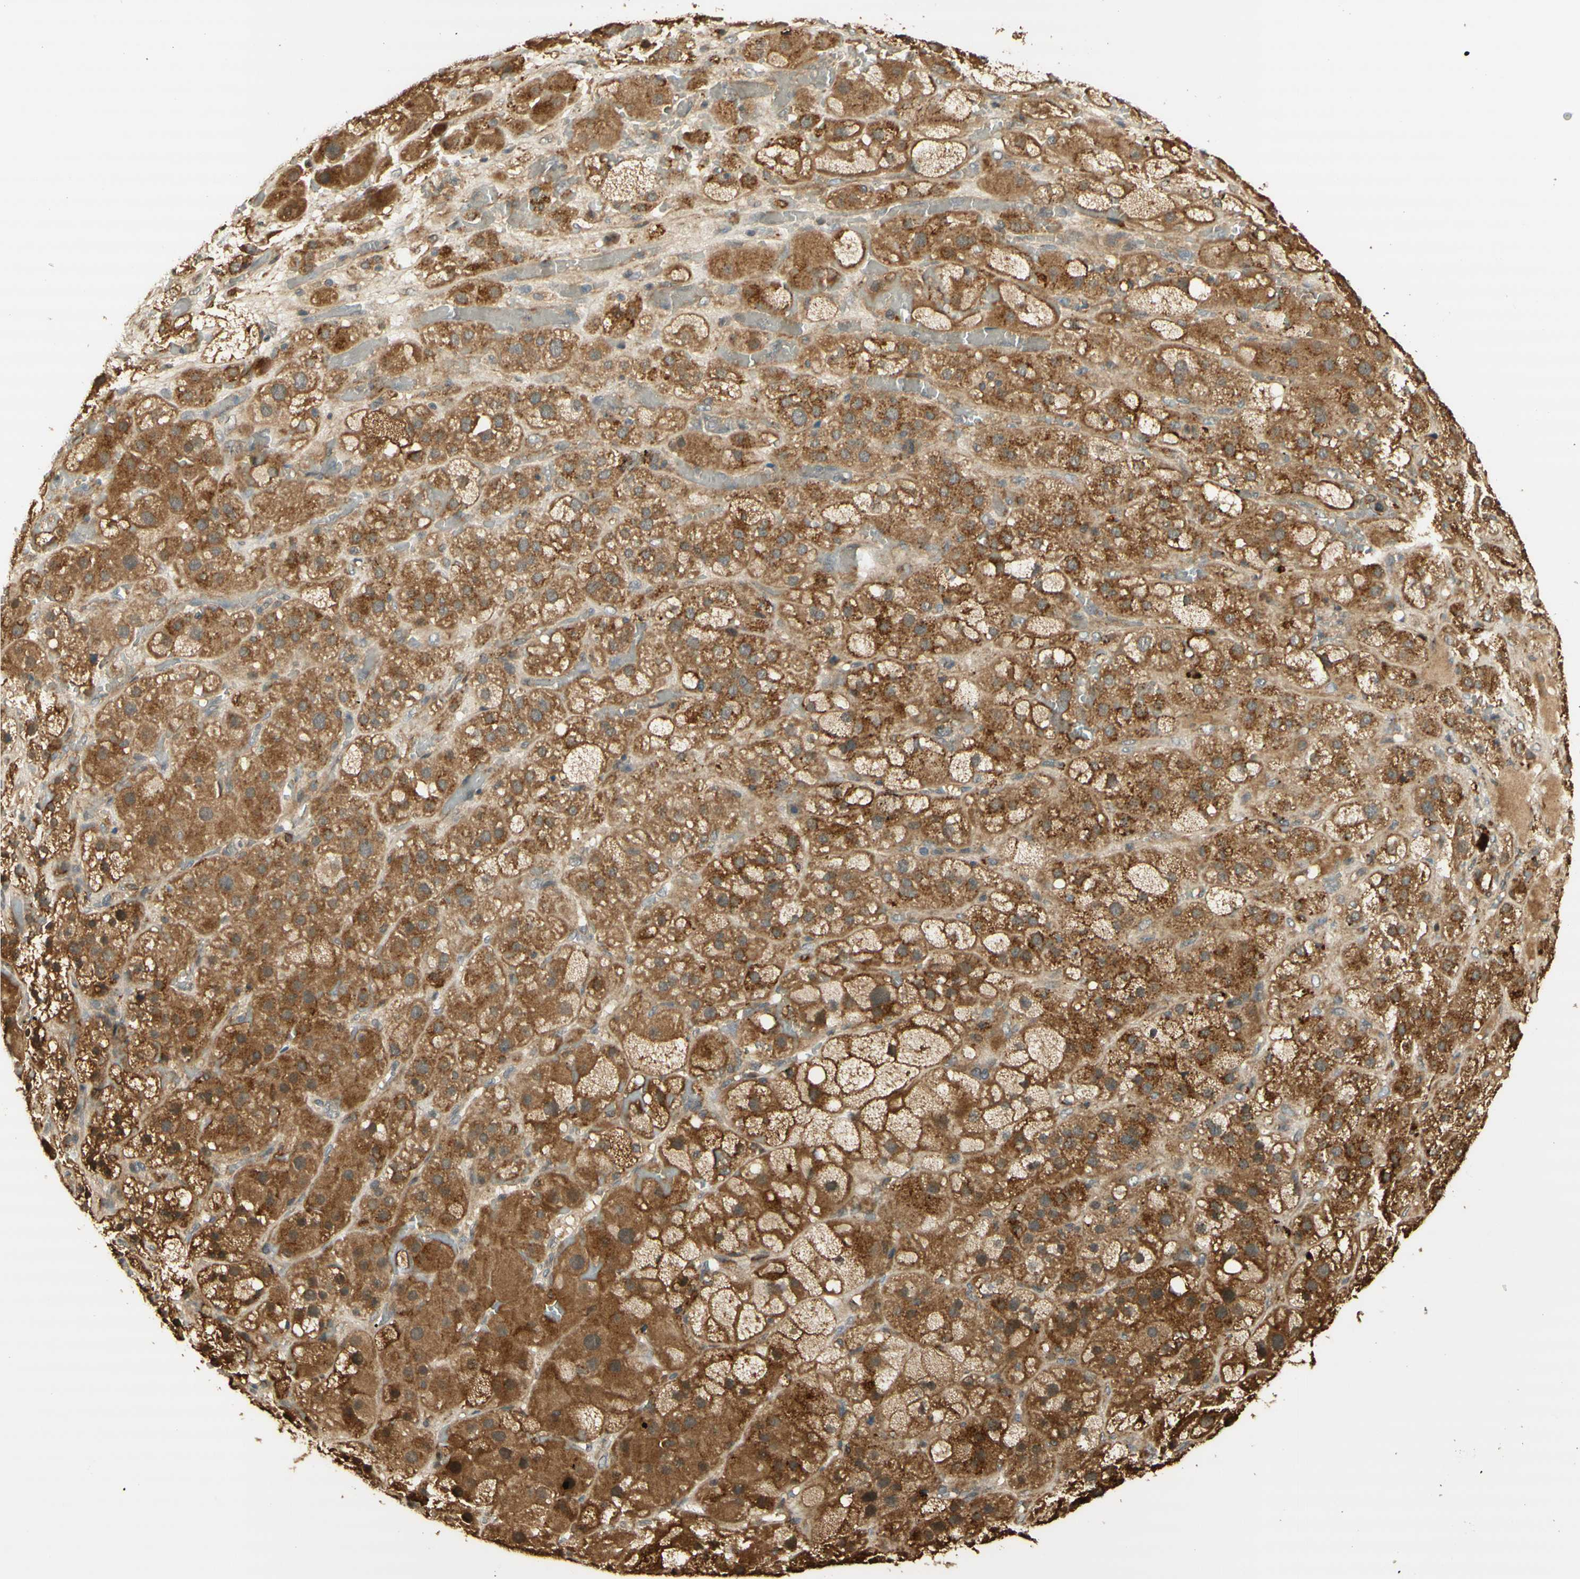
{"staining": {"intensity": "moderate", "quantity": ">75%", "location": "cytoplasmic/membranous"}, "tissue": "adrenal gland", "cell_type": "Glandular cells", "image_type": "normal", "snomed": [{"axis": "morphology", "description": "Normal tissue, NOS"}, {"axis": "topography", "description": "Adrenal gland"}], "caption": "Protein expression analysis of benign adrenal gland demonstrates moderate cytoplasmic/membranous expression in about >75% of glandular cells.", "gene": "AGER", "patient": {"sex": "female", "age": 47}}